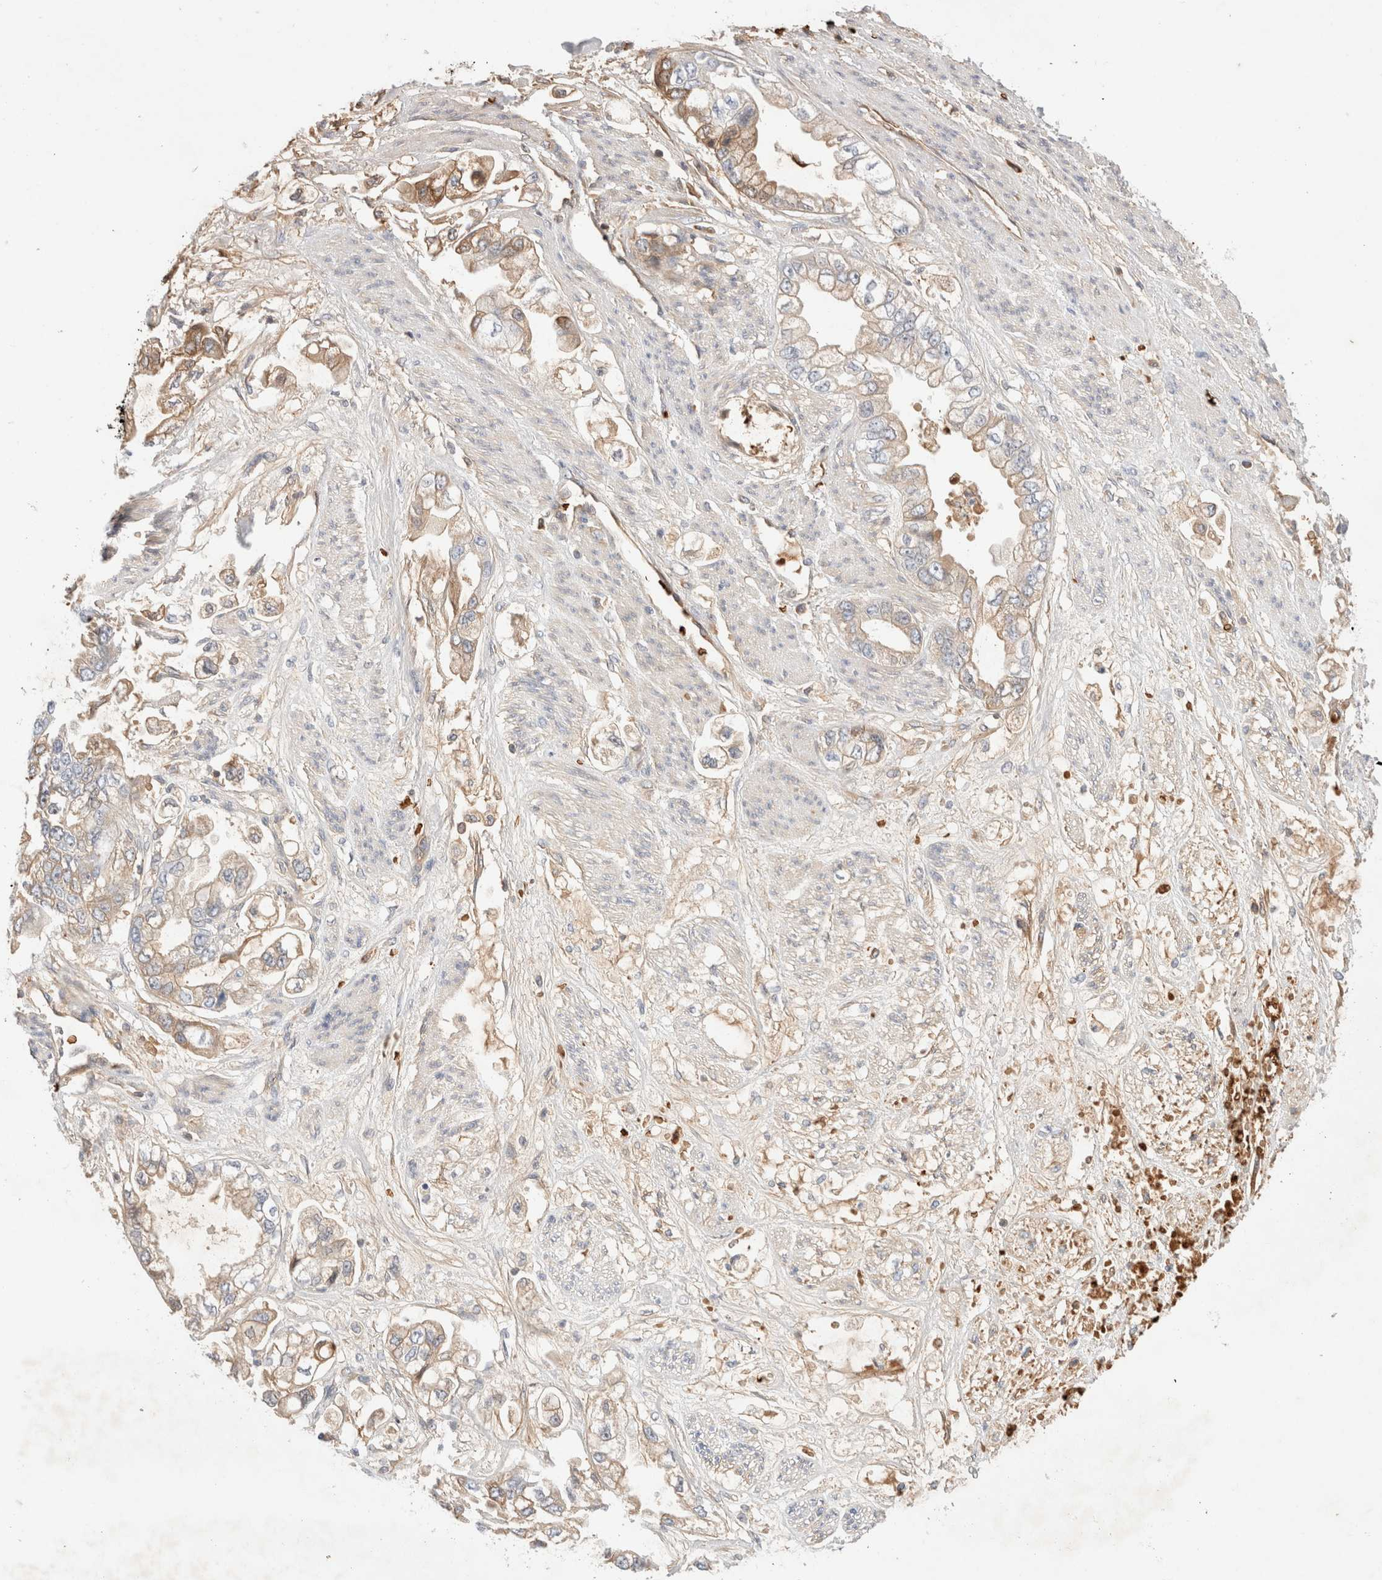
{"staining": {"intensity": "moderate", "quantity": "25%-75%", "location": "cytoplasmic/membranous"}, "tissue": "stomach cancer", "cell_type": "Tumor cells", "image_type": "cancer", "snomed": [{"axis": "morphology", "description": "Adenocarcinoma, NOS"}, {"axis": "topography", "description": "Stomach"}], "caption": "Protein analysis of adenocarcinoma (stomach) tissue reveals moderate cytoplasmic/membranous staining in approximately 25%-75% of tumor cells.", "gene": "MST1", "patient": {"sex": "male", "age": 62}}